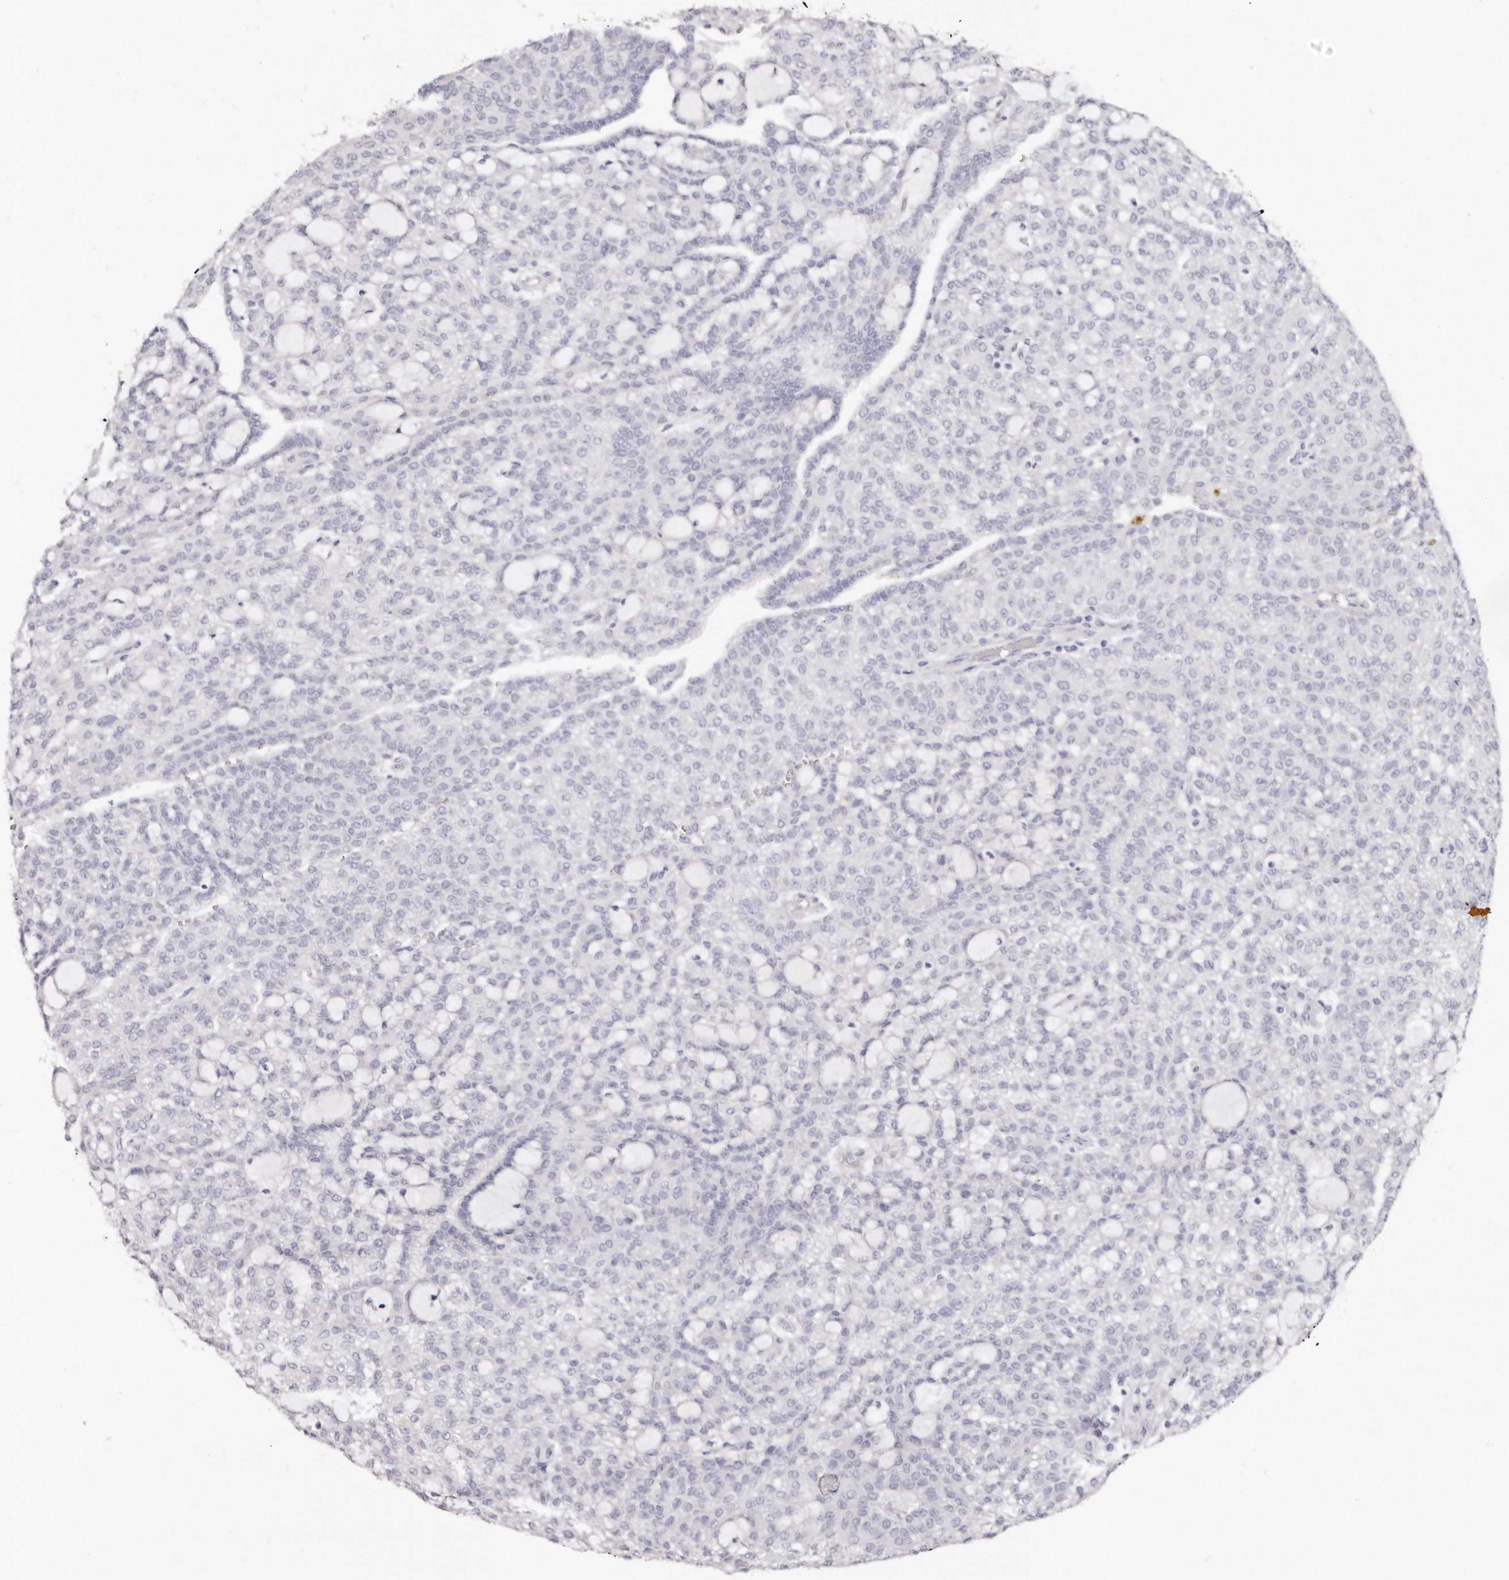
{"staining": {"intensity": "negative", "quantity": "none", "location": "none"}, "tissue": "renal cancer", "cell_type": "Tumor cells", "image_type": "cancer", "snomed": [{"axis": "morphology", "description": "Adenocarcinoma, NOS"}, {"axis": "topography", "description": "Kidney"}], "caption": "Protein analysis of renal adenocarcinoma exhibits no significant positivity in tumor cells. (Immunohistochemistry, brightfield microscopy, high magnification).", "gene": "AKNAD1", "patient": {"sex": "male", "age": 63}}